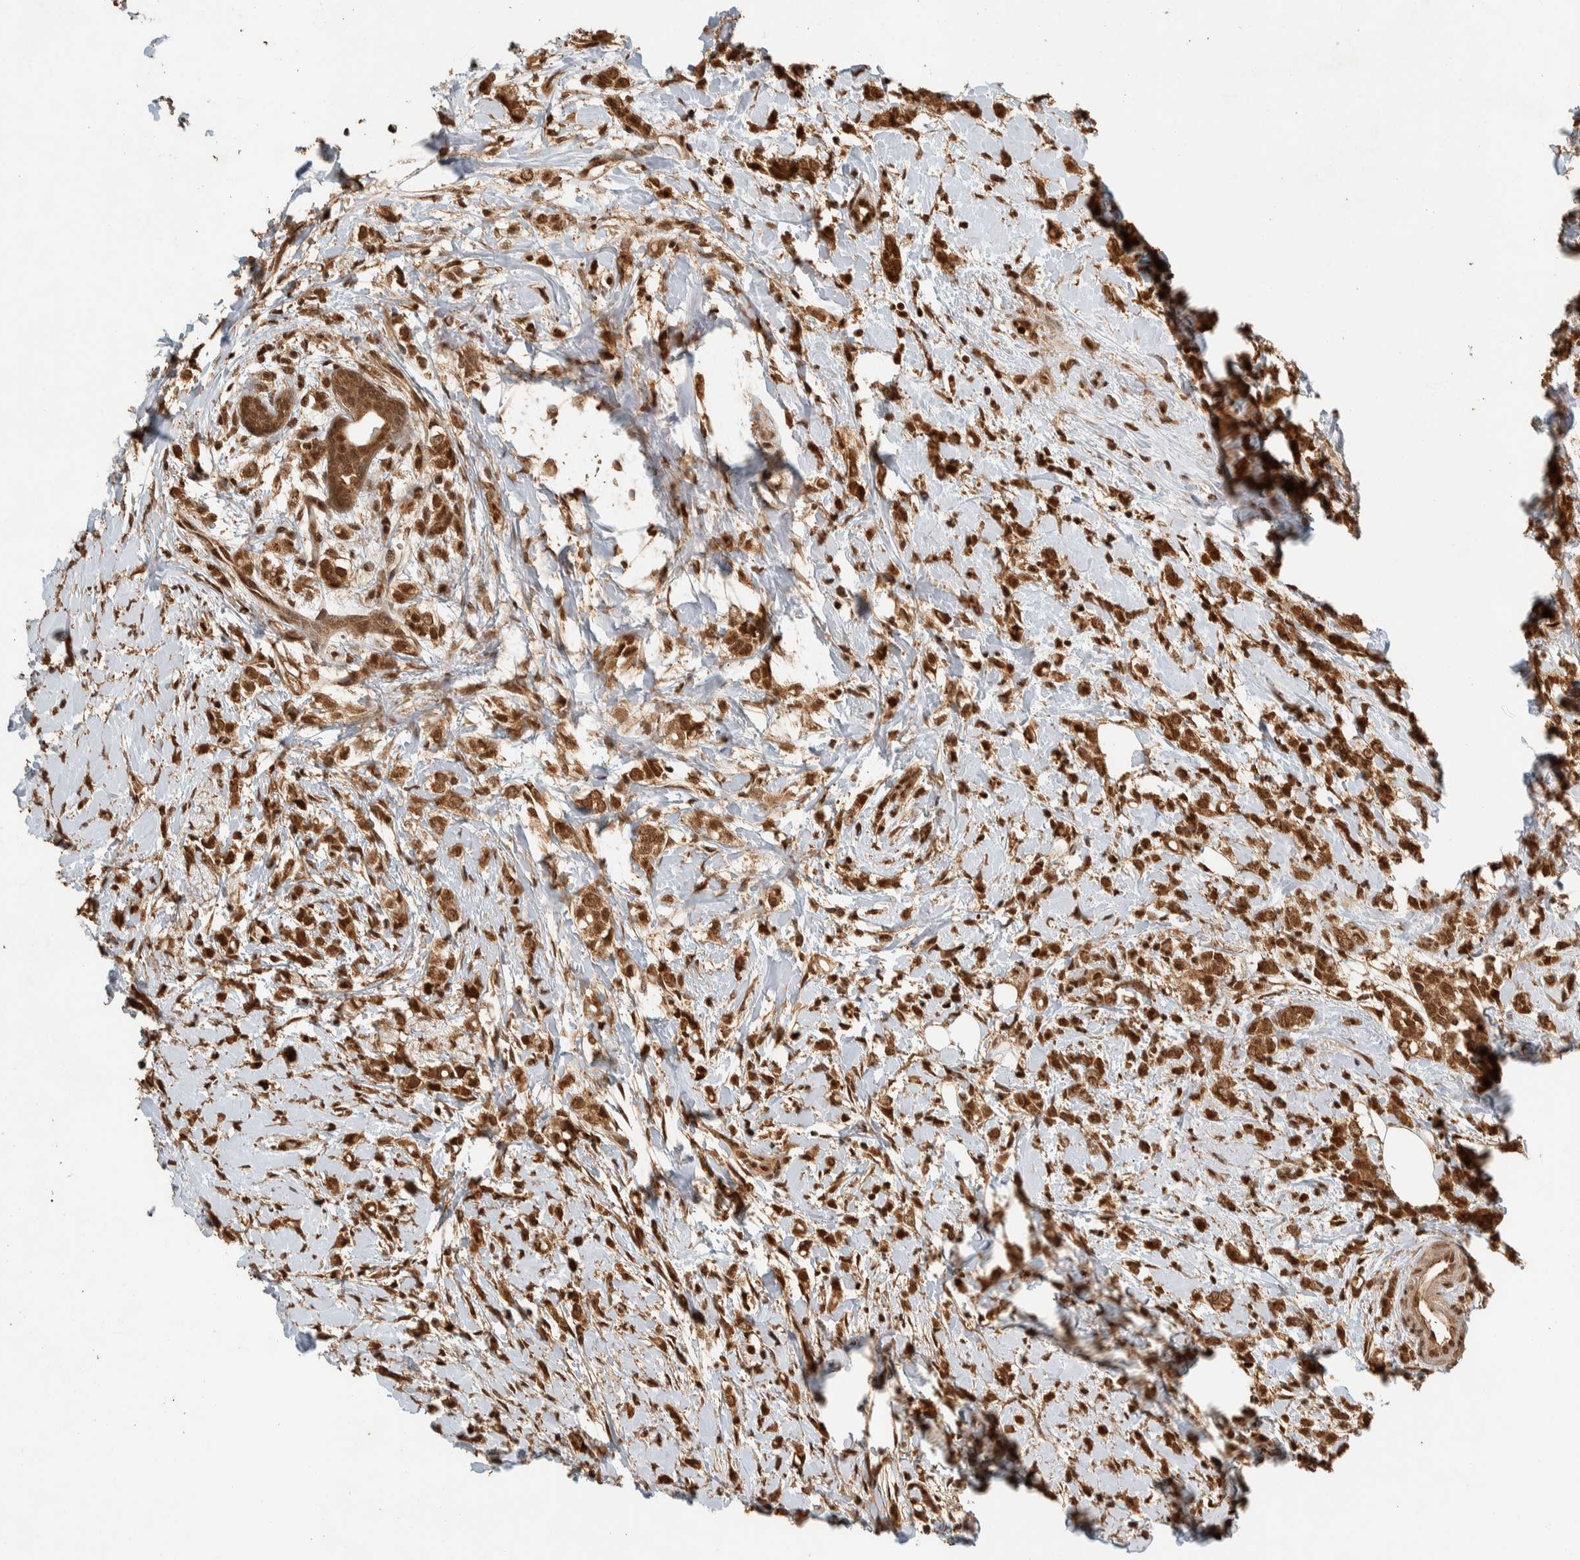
{"staining": {"intensity": "moderate", "quantity": ">75%", "location": "cytoplasmic/membranous,nuclear"}, "tissue": "breast cancer", "cell_type": "Tumor cells", "image_type": "cancer", "snomed": [{"axis": "morphology", "description": "Normal tissue, NOS"}, {"axis": "morphology", "description": "Lobular carcinoma"}, {"axis": "topography", "description": "Breast"}], "caption": "Breast lobular carcinoma stained with DAB IHC shows medium levels of moderate cytoplasmic/membranous and nuclear expression in approximately >75% of tumor cells. The protein of interest is stained brown, and the nuclei are stained in blue (DAB (3,3'-diaminobenzidine) IHC with brightfield microscopy, high magnification).", "gene": "ZBTB2", "patient": {"sex": "female", "age": 47}}